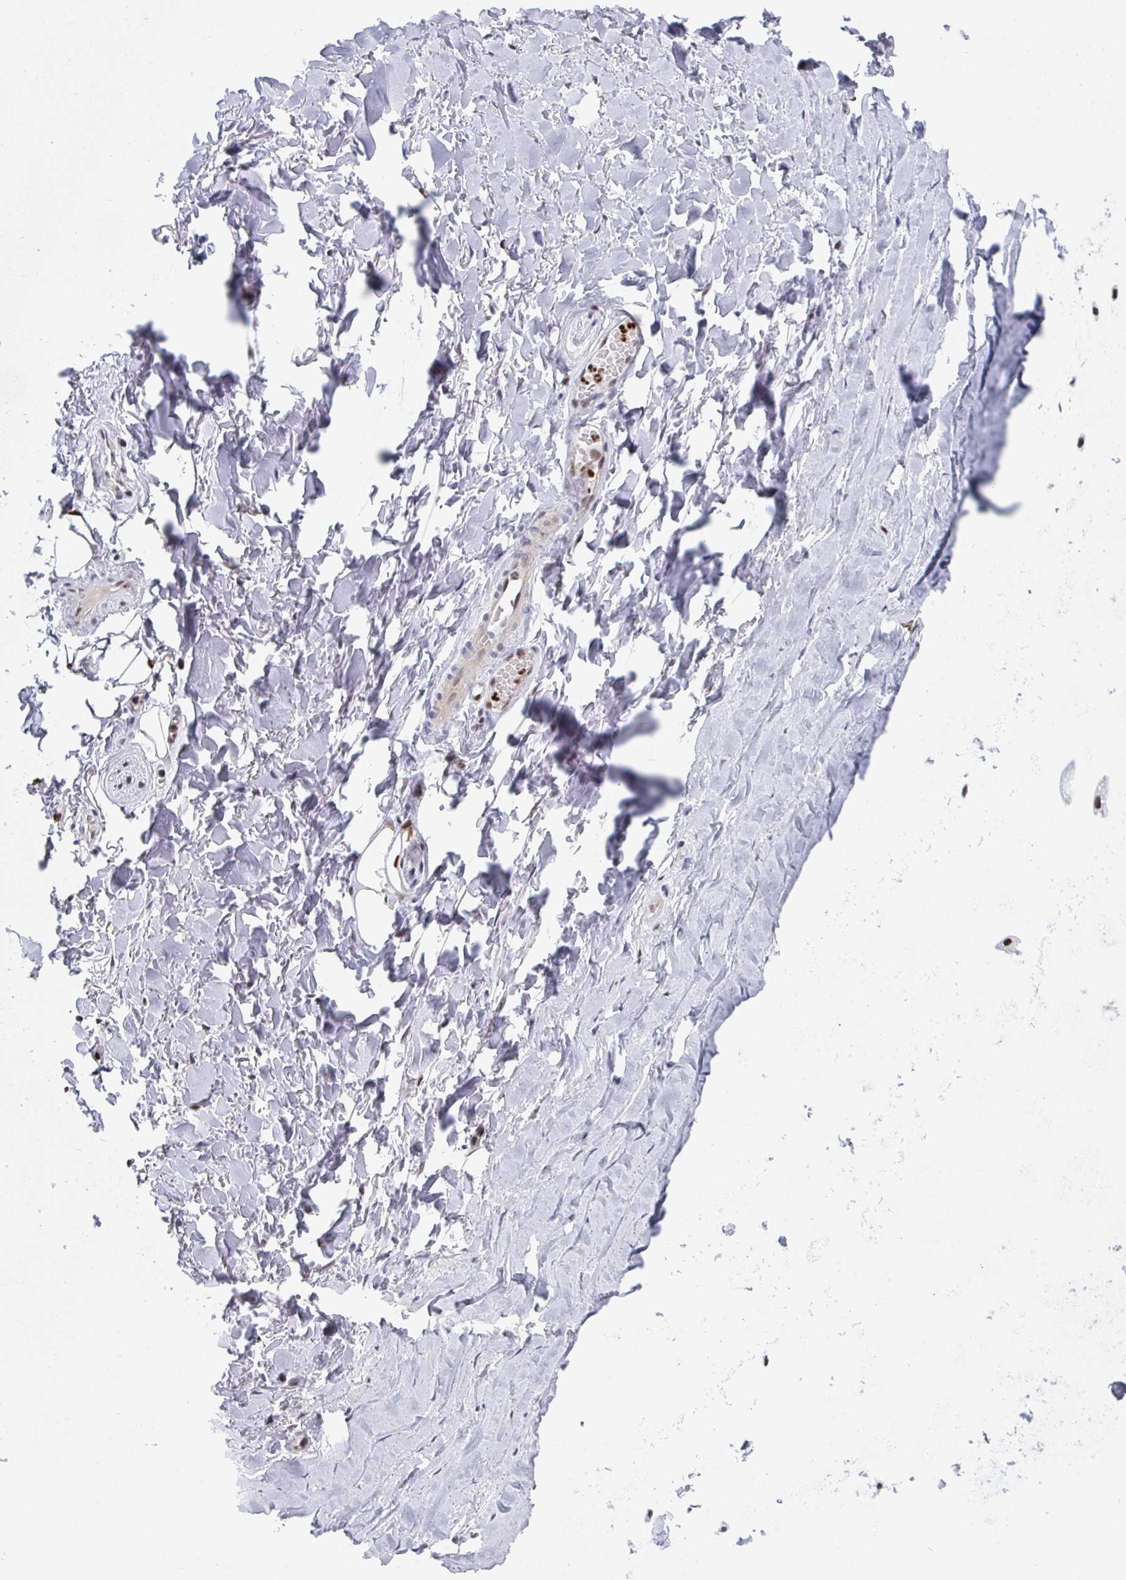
{"staining": {"intensity": "negative", "quantity": "none", "location": "none"}, "tissue": "adipose tissue", "cell_type": "Adipocytes", "image_type": "normal", "snomed": [{"axis": "morphology", "description": "Normal tissue, NOS"}, {"axis": "topography", "description": "Cartilage tissue"}, {"axis": "topography", "description": "Nasopharynx"}, {"axis": "topography", "description": "Thyroid gland"}], "caption": "Immunohistochemistry (IHC) of unremarkable adipose tissue displays no expression in adipocytes.", "gene": "JDP2", "patient": {"sex": "male", "age": 63}}